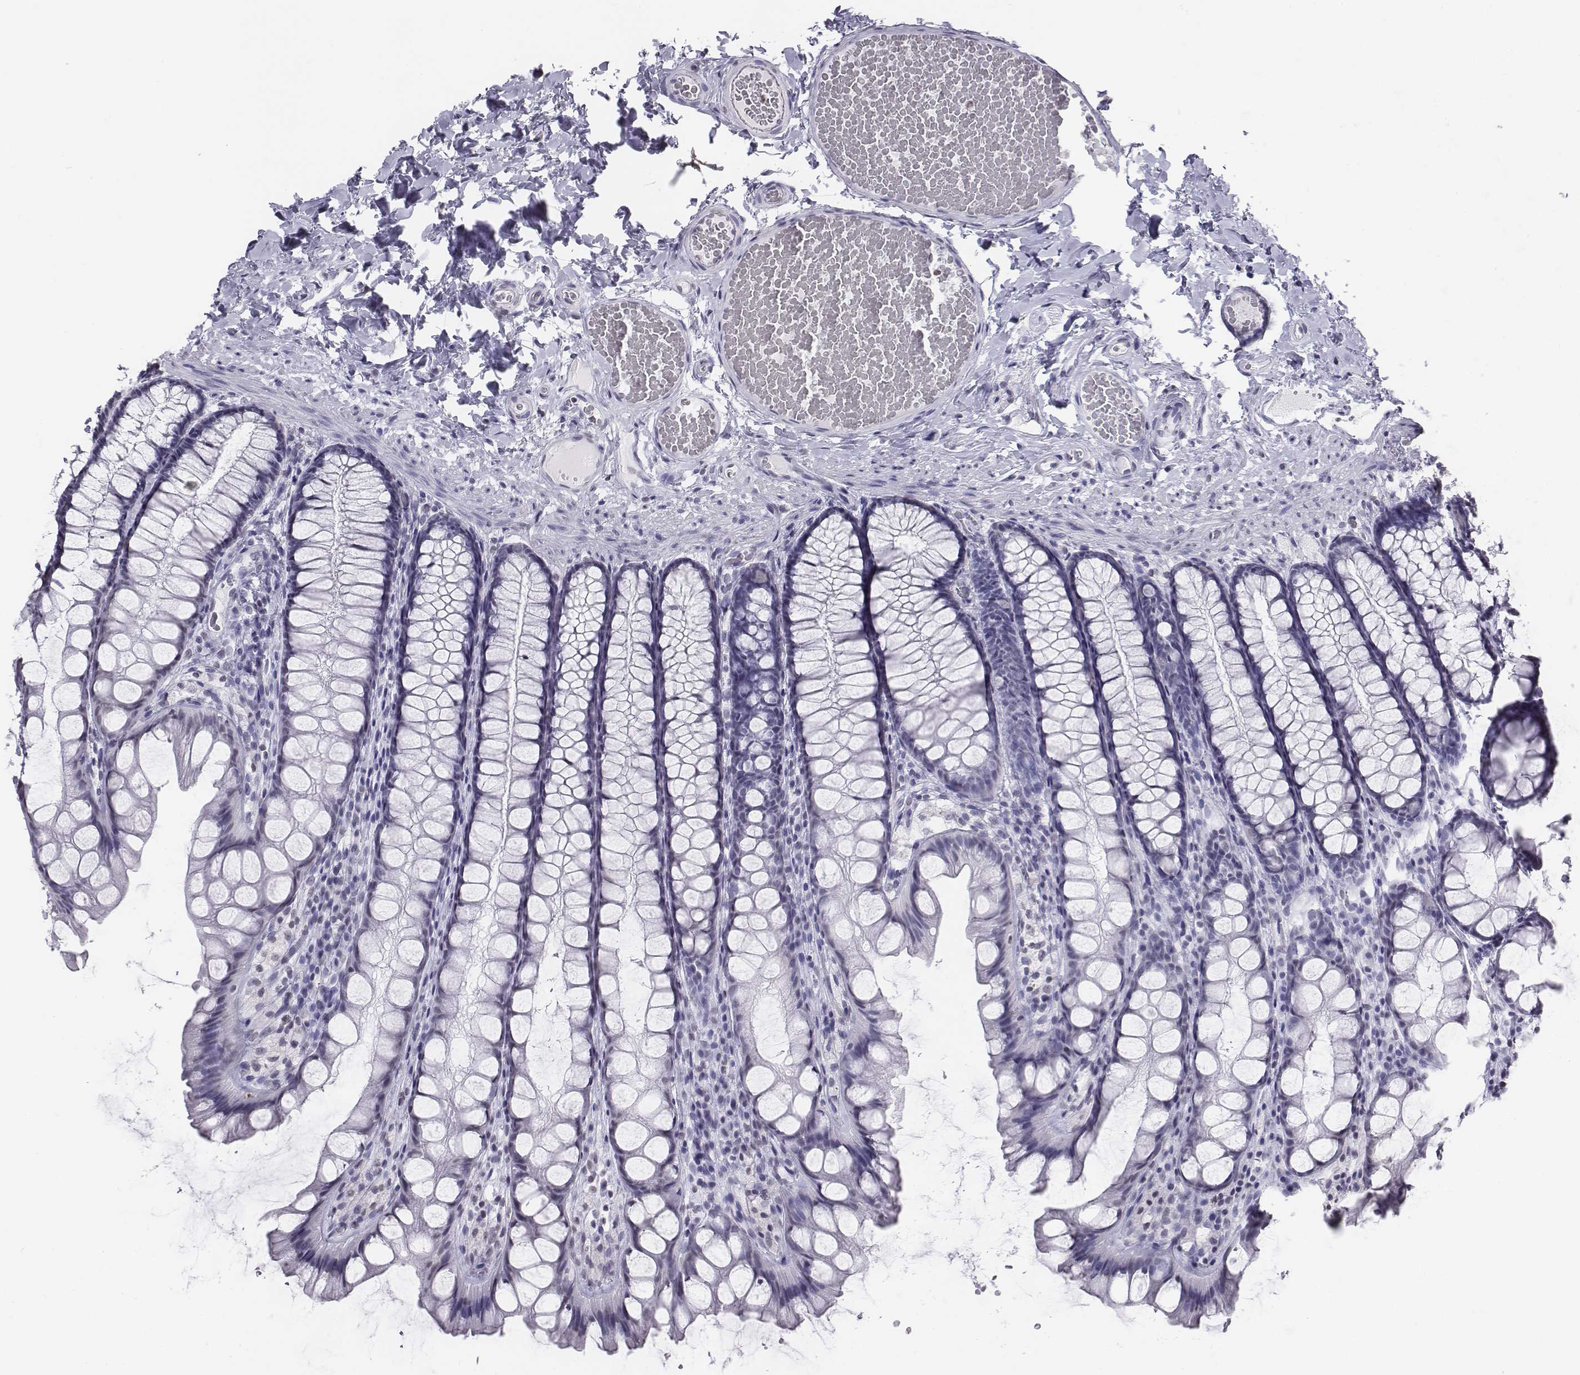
{"staining": {"intensity": "negative", "quantity": "none", "location": "none"}, "tissue": "colon", "cell_type": "Endothelial cells", "image_type": "normal", "snomed": [{"axis": "morphology", "description": "Normal tissue, NOS"}, {"axis": "topography", "description": "Colon"}], "caption": "The IHC histopathology image has no significant positivity in endothelial cells of colon.", "gene": "BARHL1", "patient": {"sex": "male", "age": 47}}